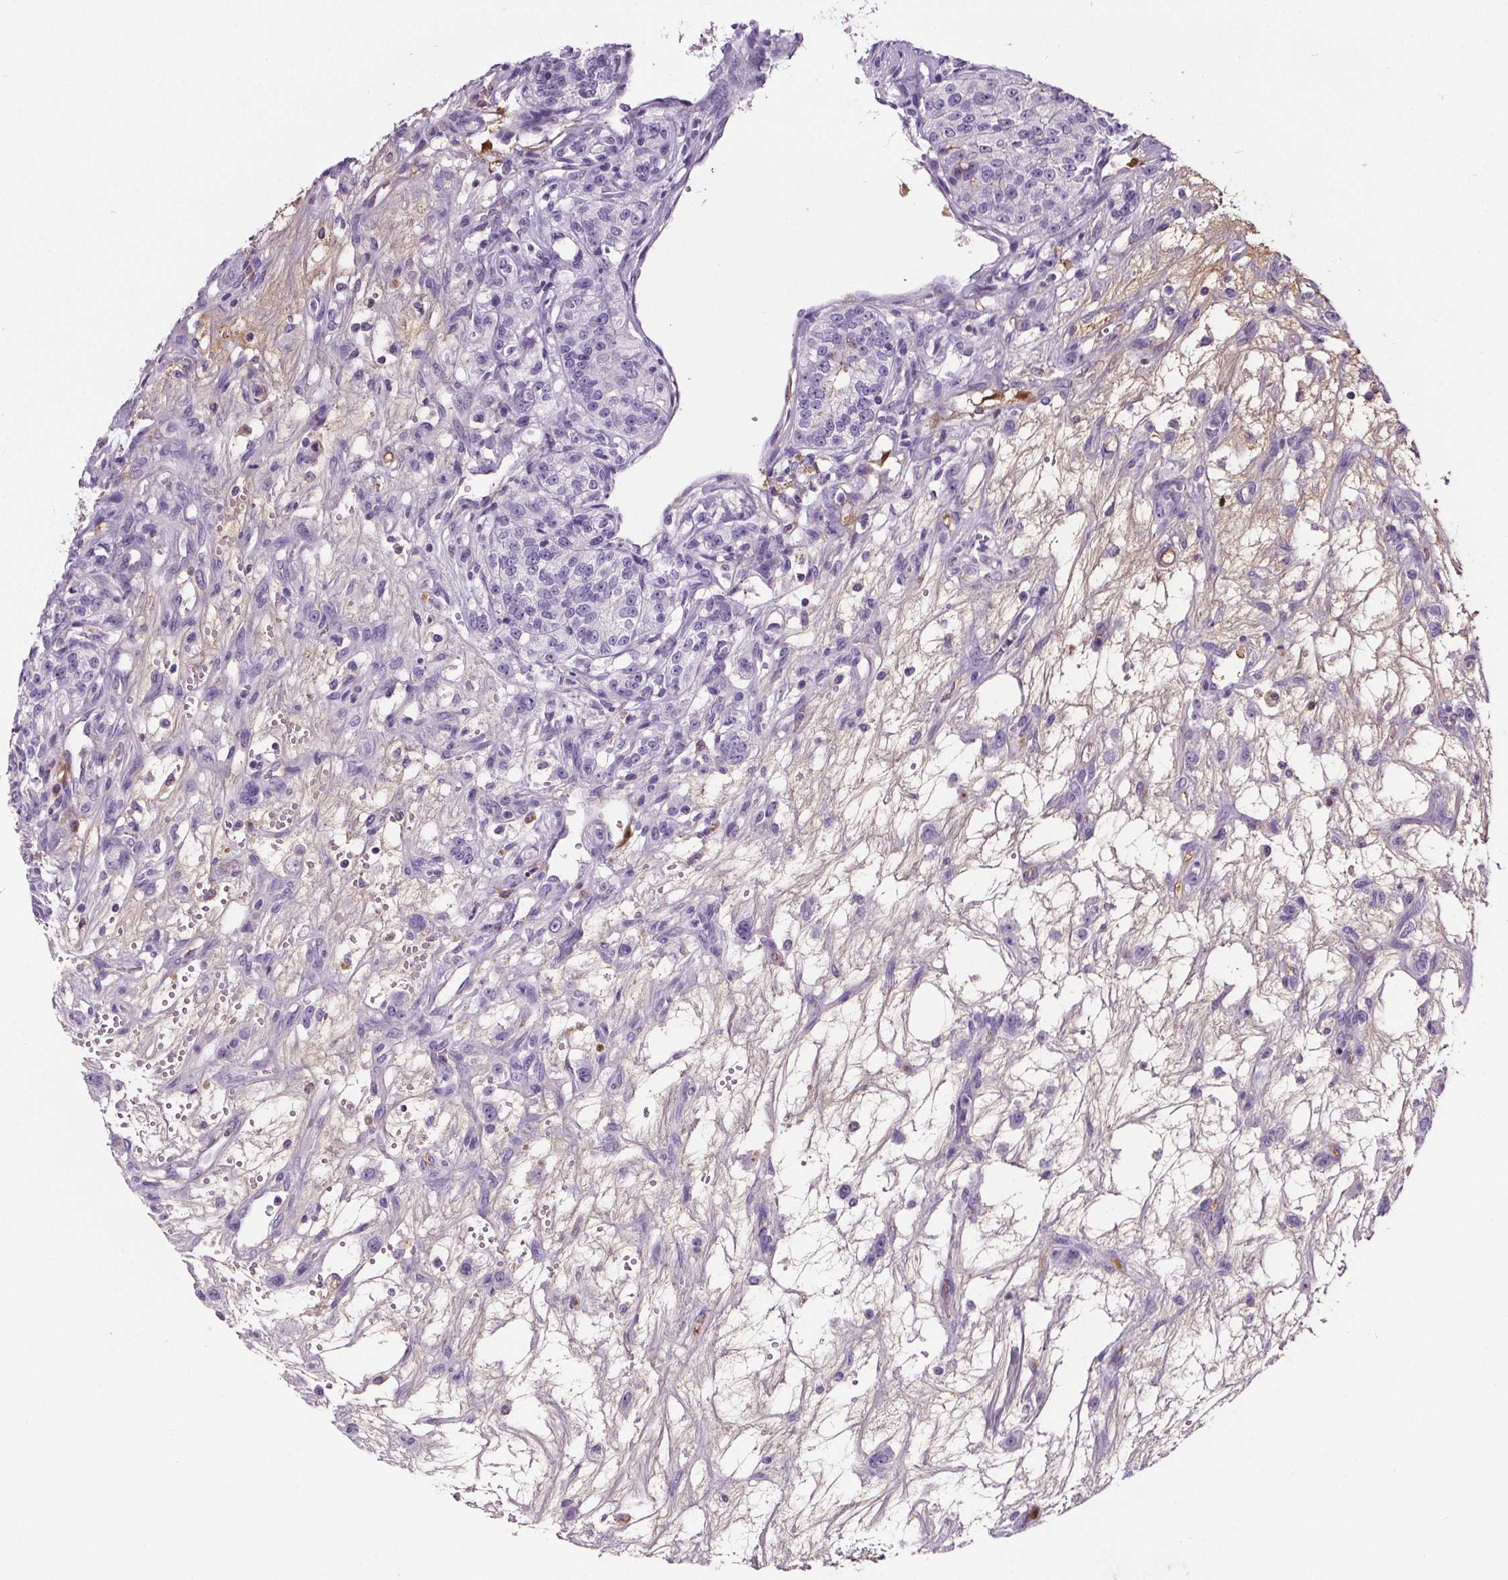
{"staining": {"intensity": "negative", "quantity": "none", "location": "none"}, "tissue": "renal cancer", "cell_type": "Tumor cells", "image_type": "cancer", "snomed": [{"axis": "morphology", "description": "Adenocarcinoma, NOS"}, {"axis": "topography", "description": "Kidney"}], "caption": "Tumor cells are negative for protein expression in human renal cancer (adenocarcinoma).", "gene": "CD5L", "patient": {"sex": "female", "age": 63}}